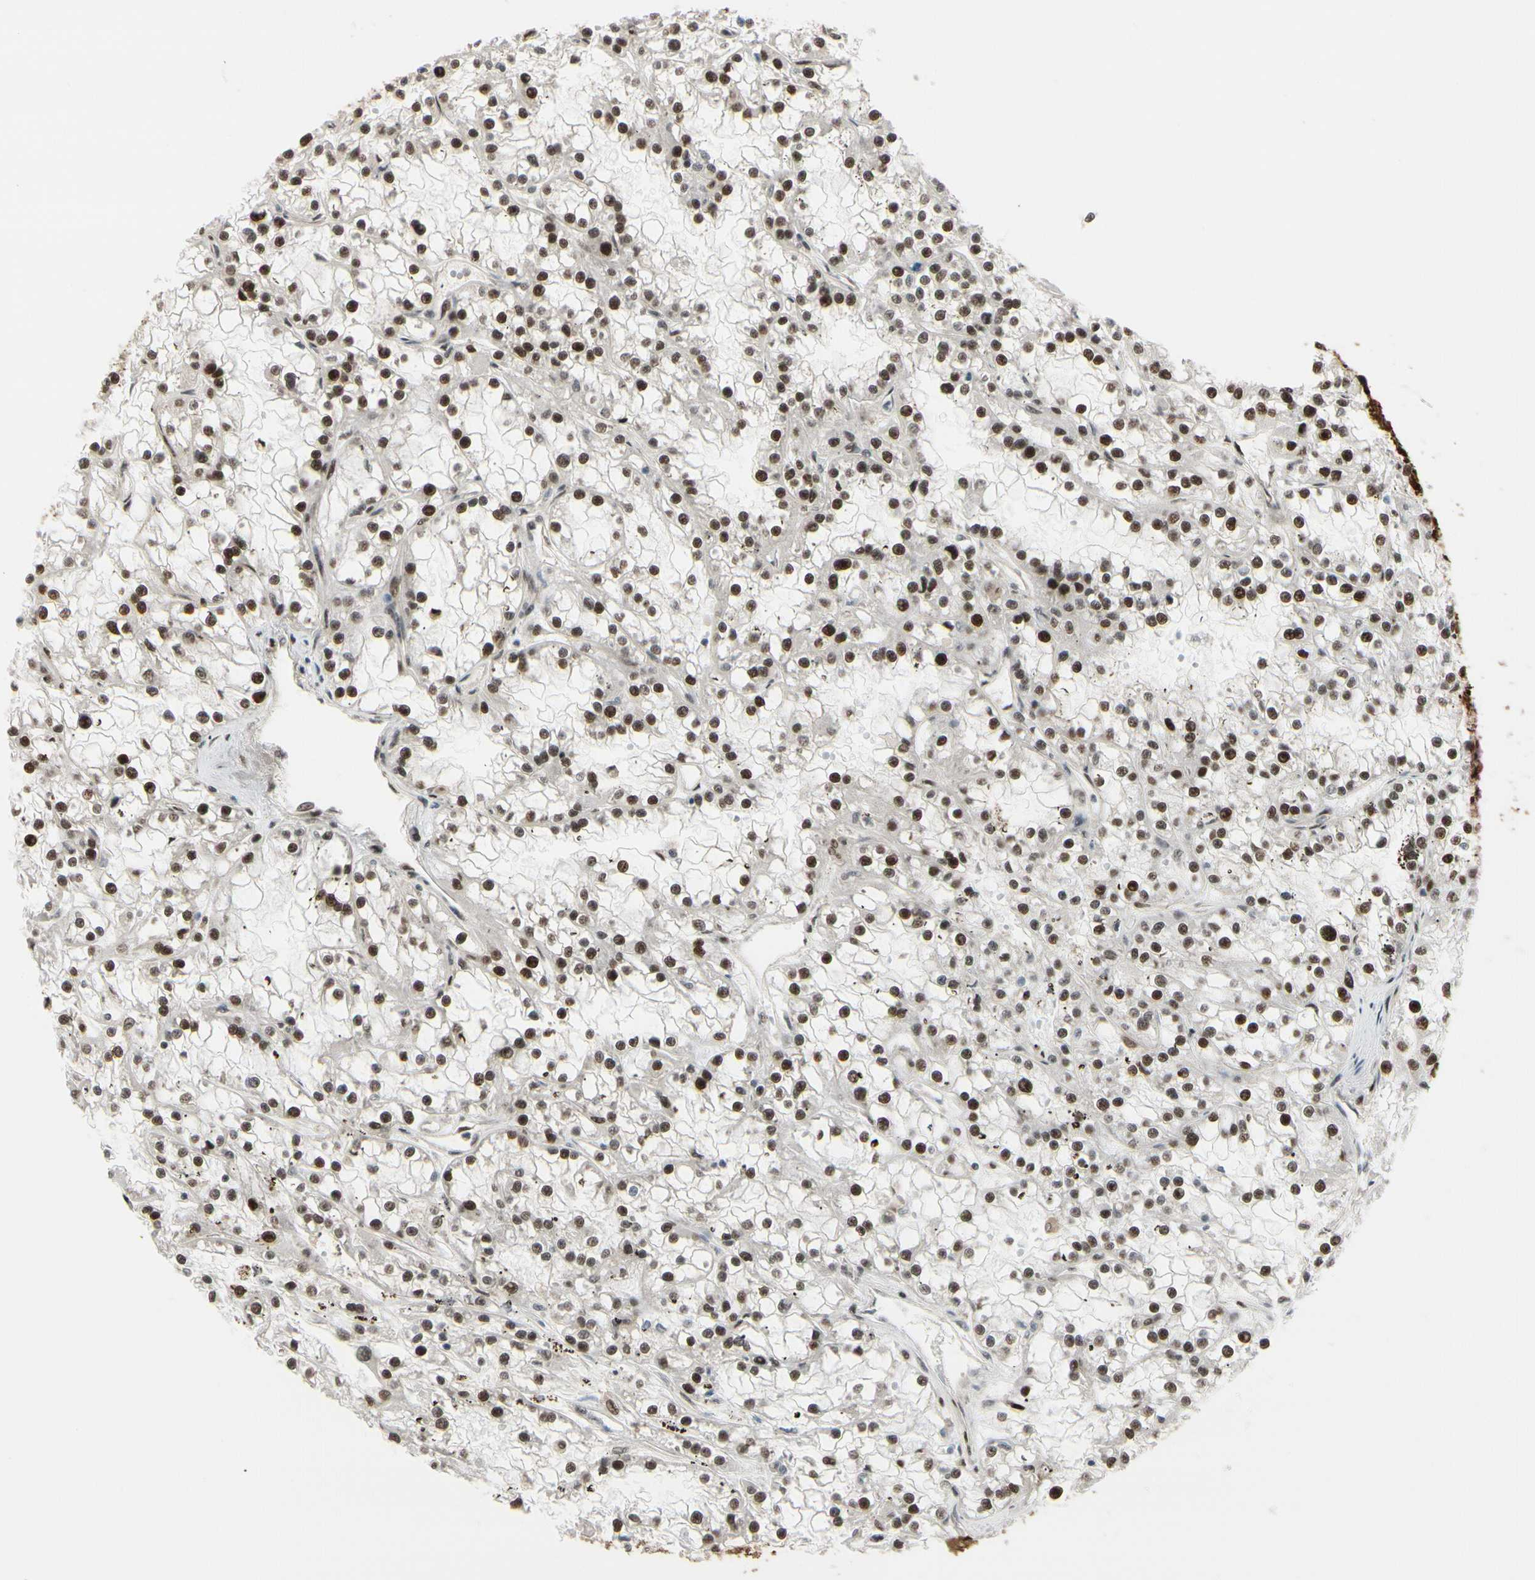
{"staining": {"intensity": "strong", "quantity": ">75%", "location": "cytoplasmic/membranous,nuclear"}, "tissue": "renal cancer", "cell_type": "Tumor cells", "image_type": "cancer", "snomed": [{"axis": "morphology", "description": "Adenocarcinoma, NOS"}, {"axis": "topography", "description": "Kidney"}], "caption": "Brown immunohistochemical staining in renal cancer (adenocarcinoma) demonstrates strong cytoplasmic/membranous and nuclear positivity in about >75% of tumor cells.", "gene": "HSF1", "patient": {"sex": "female", "age": 52}}